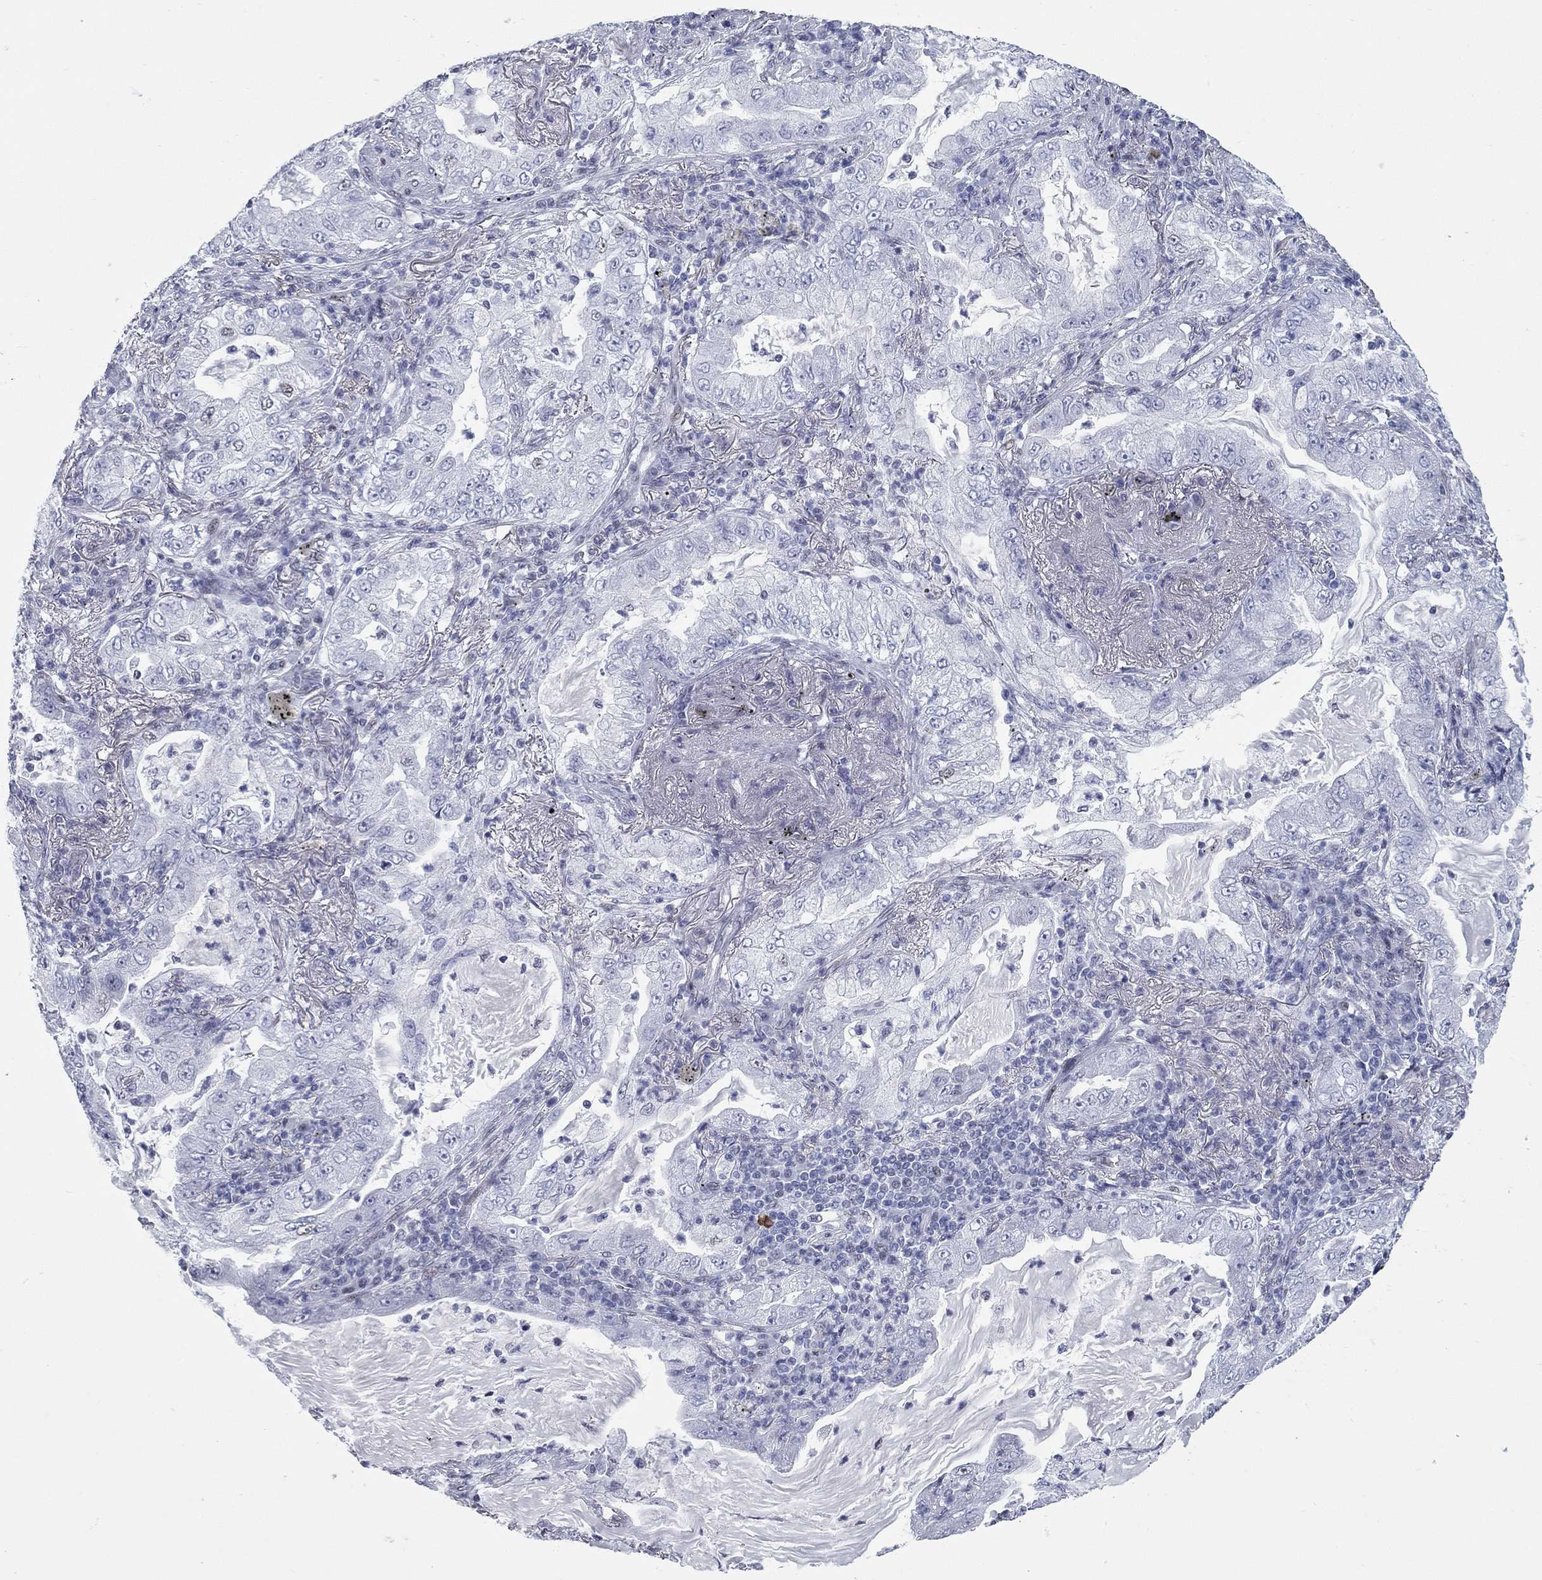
{"staining": {"intensity": "negative", "quantity": "none", "location": "none"}, "tissue": "lung cancer", "cell_type": "Tumor cells", "image_type": "cancer", "snomed": [{"axis": "morphology", "description": "Adenocarcinoma, NOS"}, {"axis": "topography", "description": "Lung"}], "caption": "Photomicrograph shows no significant protein positivity in tumor cells of adenocarcinoma (lung).", "gene": "ASF1B", "patient": {"sex": "female", "age": 73}}